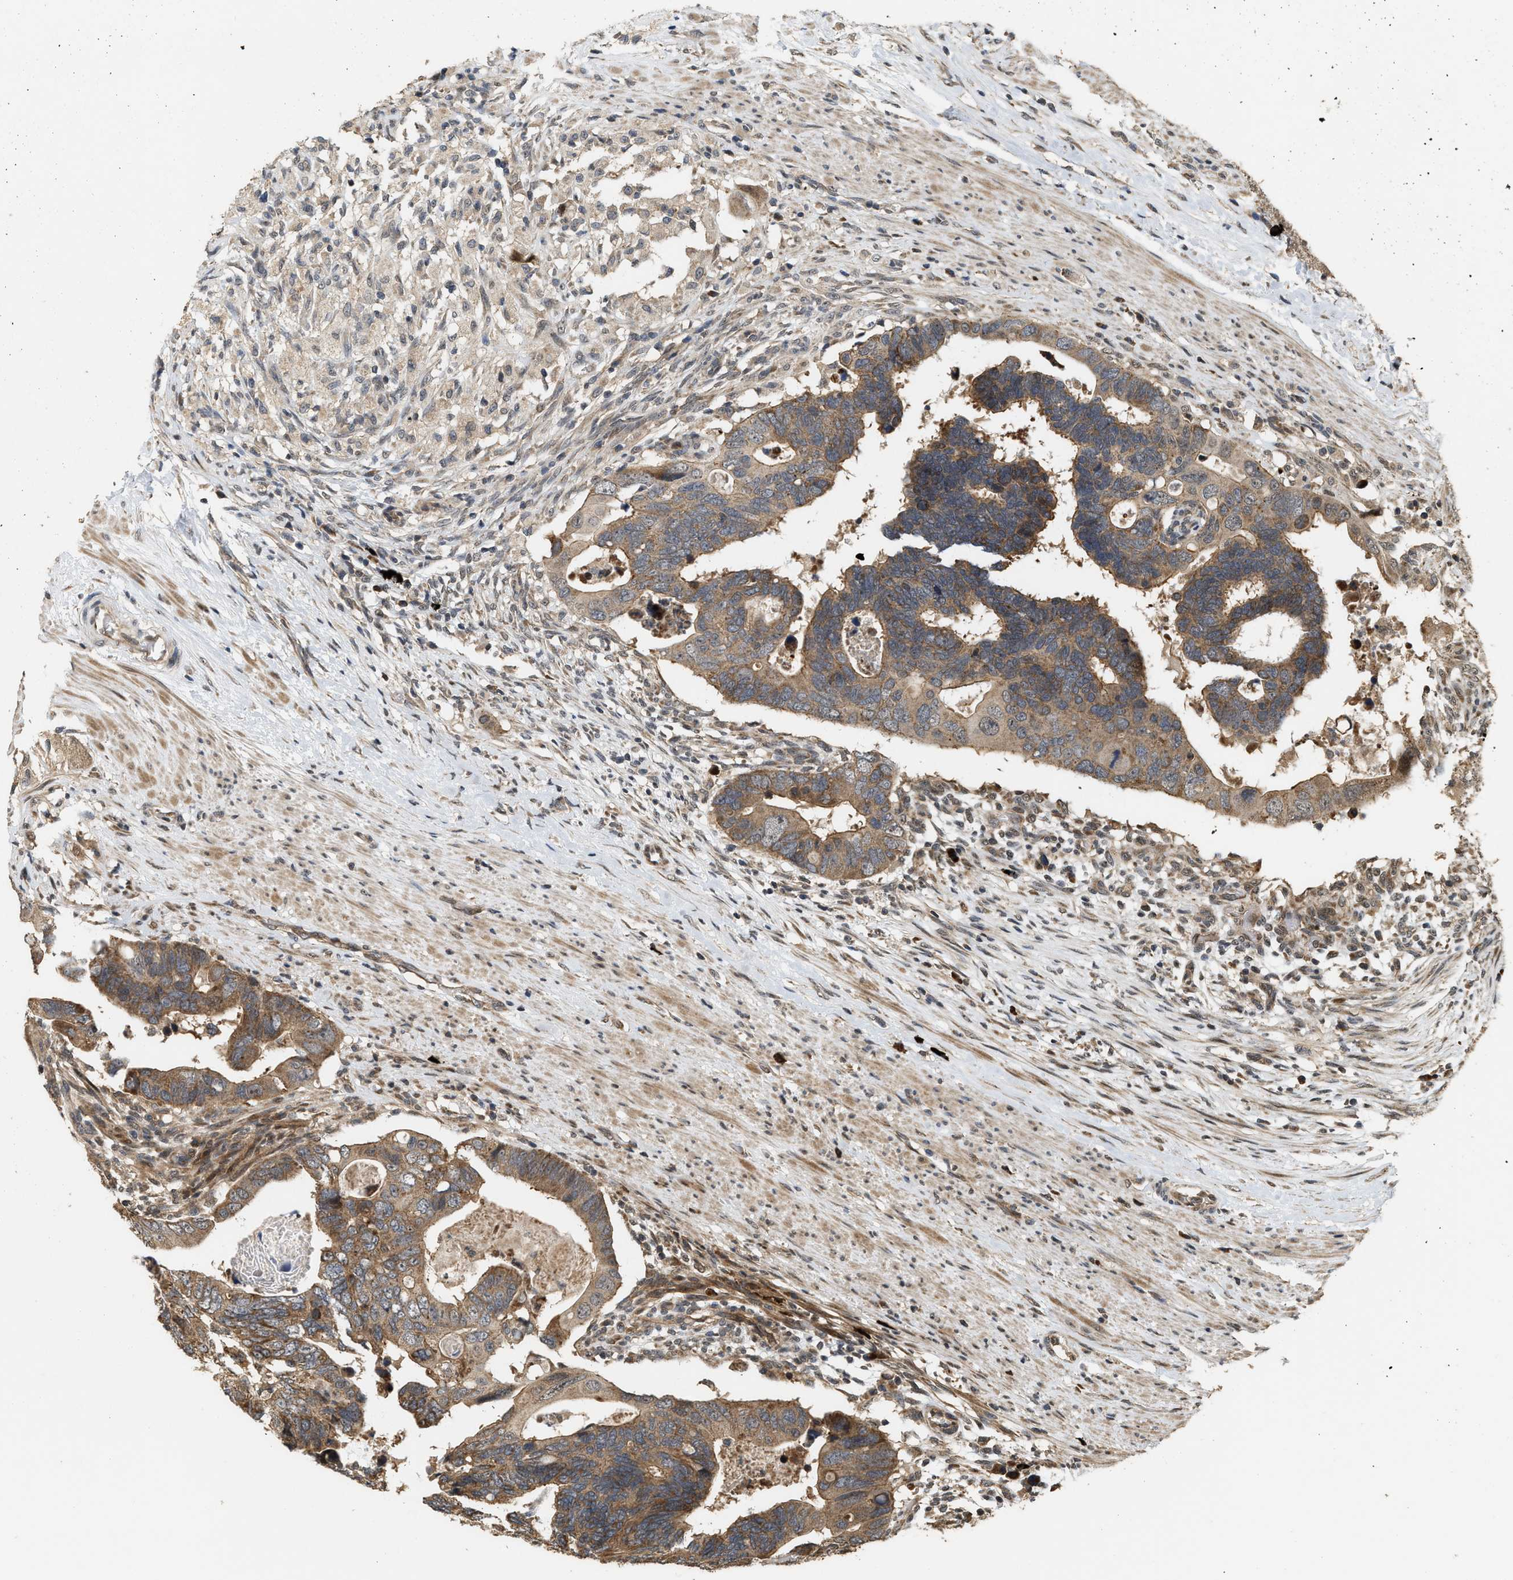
{"staining": {"intensity": "moderate", "quantity": ">75%", "location": "cytoplasmic/membranous"}, "tissue": "colorectal cancer", "cell_type": "Tumor cells", "image_type": "cancer", "snomed": [{"axis": "morphology", "description": "Adenocarcinoma, NOS"}, {"axis": "topography", "description": "Rectum"}], "caption": "Immunohistochemistry (IHC) (DAB) staining of colorectal cancer (adenocarcinoma) shows moderate cytoplasmic/membranous protein staining in approximately >75% of tumor cells. (DAB IHC with brightfield microscopy, high magnification).", "gene": "ELP2", "patient": {"sex": "male", "age": 53}}